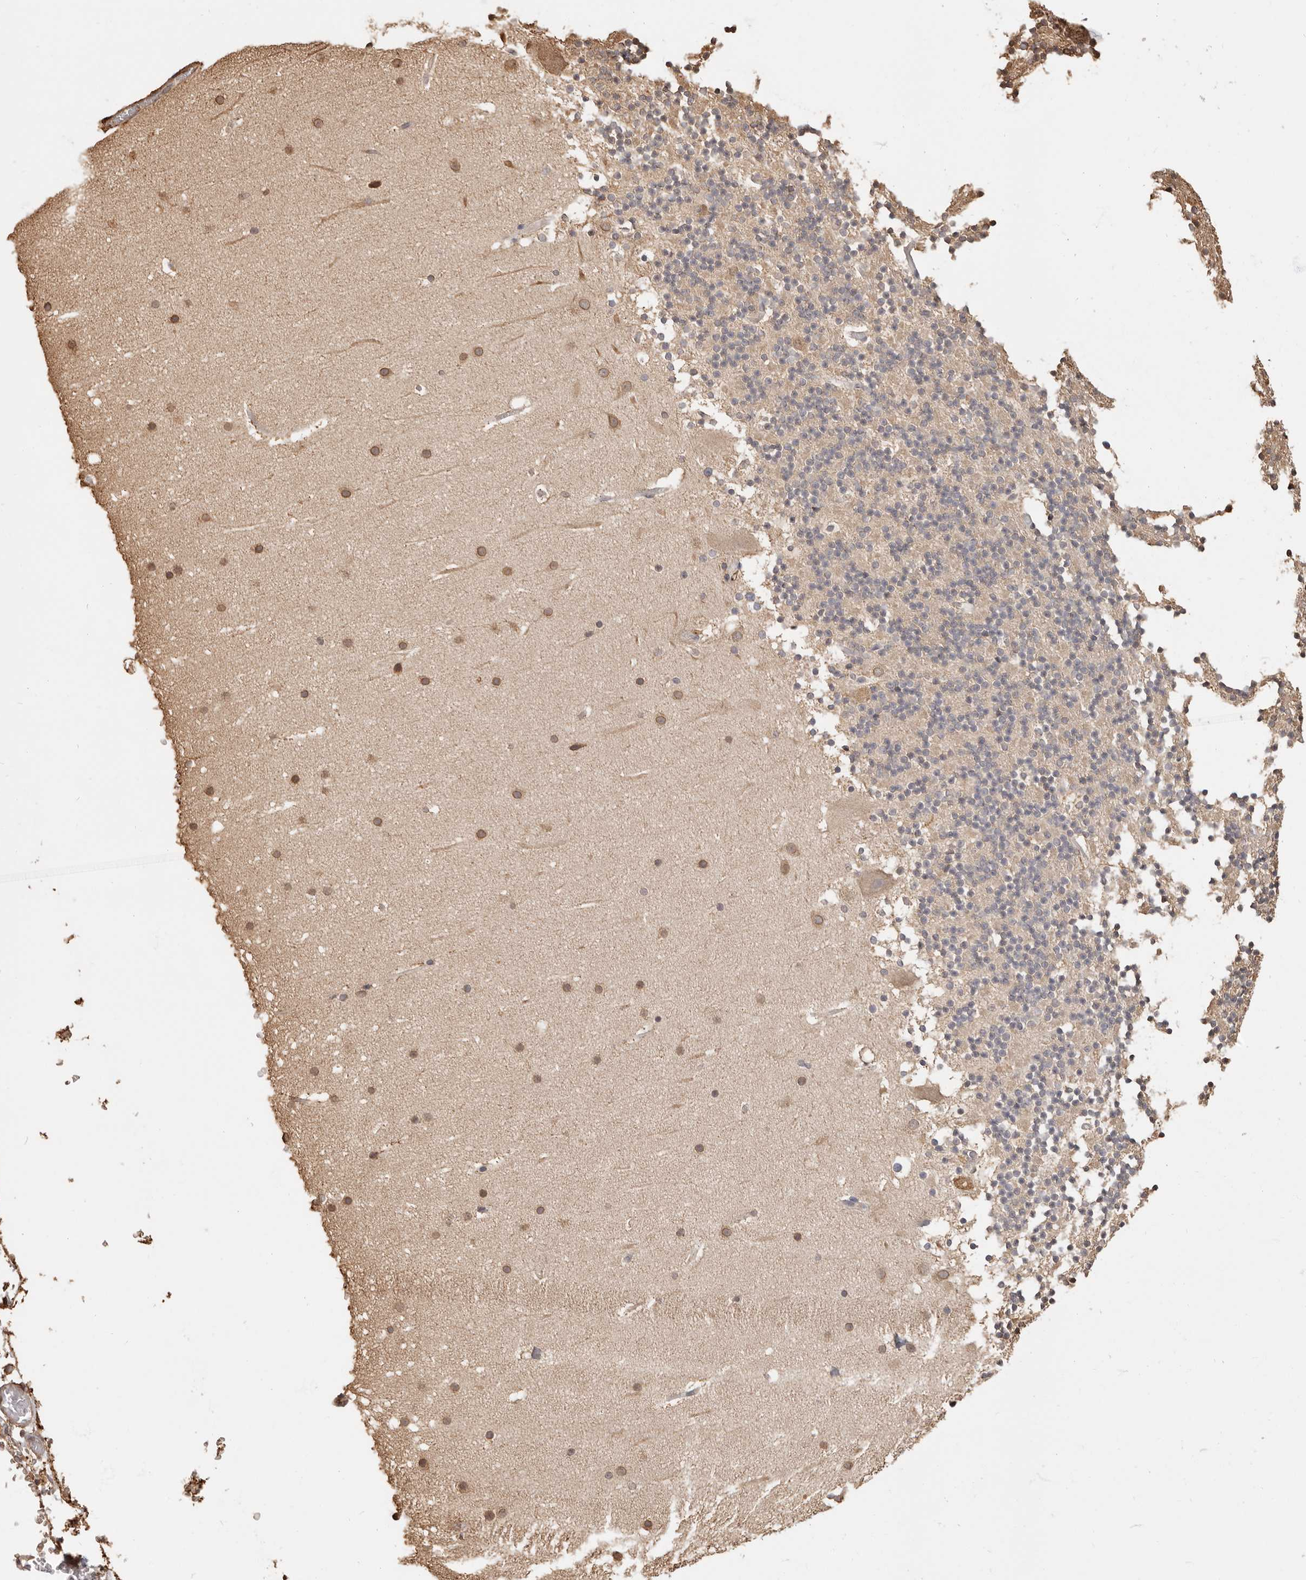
{"staining": {"intensity": "moderate", "quantity": "25%-75%", "location": "cytoplasmic/membranous"}, "tissue": "cerebellum", "cell_type": "Cells in granular layer", "image_type": "normal", "snomed": [{"axis": "morphology", "description": "Normal tissue, NOS"}, {"axis": "topography", "description": "Cerebellum"}], "caption": "Cells in granular layer demonstrate medium levels of moderate cytoplasmic/membranous expression in about 25%-75% of cells in unremarkable cerebellum.", "gene": "ARHGEF10L", "patient": {"sex": "male", "age": 57}}